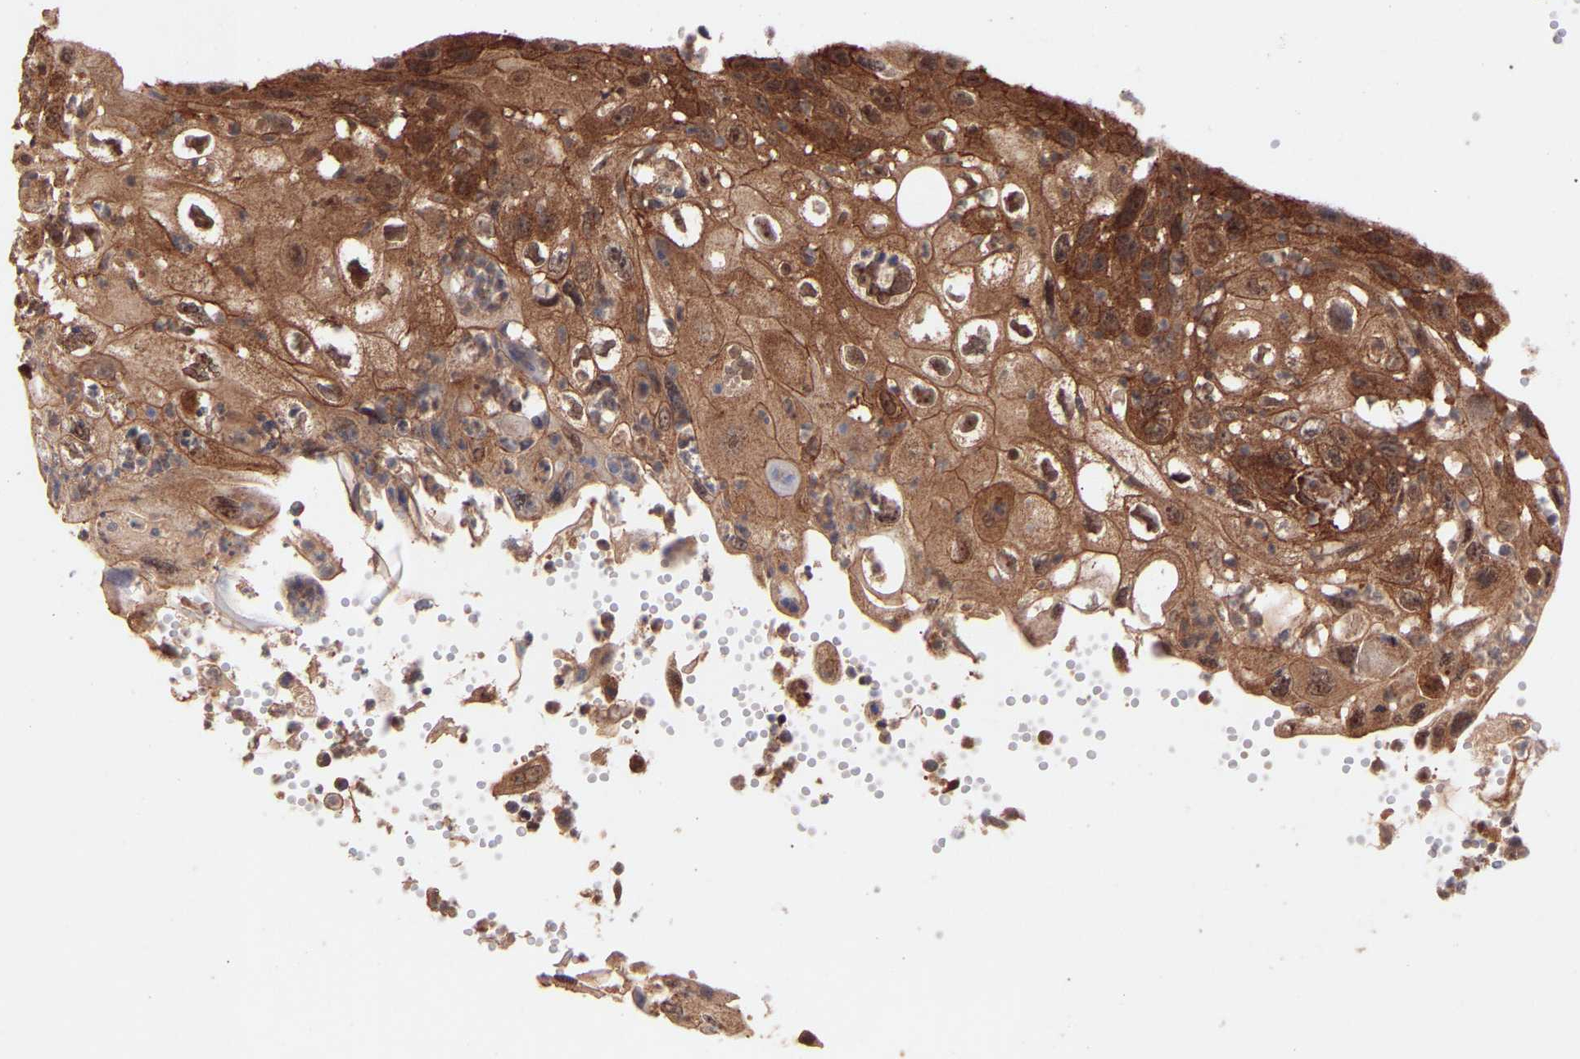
{"staining": {"intensity": "strong", "quantity": ">75%", "location": "cytoplasmic/membranous,nuclear"}, "tissue": "cervical cancer", "cell_type": "Tumor cells", "image_type": "cancer", "snomed": [{"axis": "morphology", "description": "Squamous cell carcinoma, NOS"}, {"axis": "topography", "description": "Cervix"}], "caption": "The immunohistochemical stain highlights strong cytoplasmic/membranous and nuclear positivity in tumor cells of cervical cancer (squamous cell carcinoma) tissue.", "gene": "PDLIM5", "patient": {"sex": "female", "age": 70}}